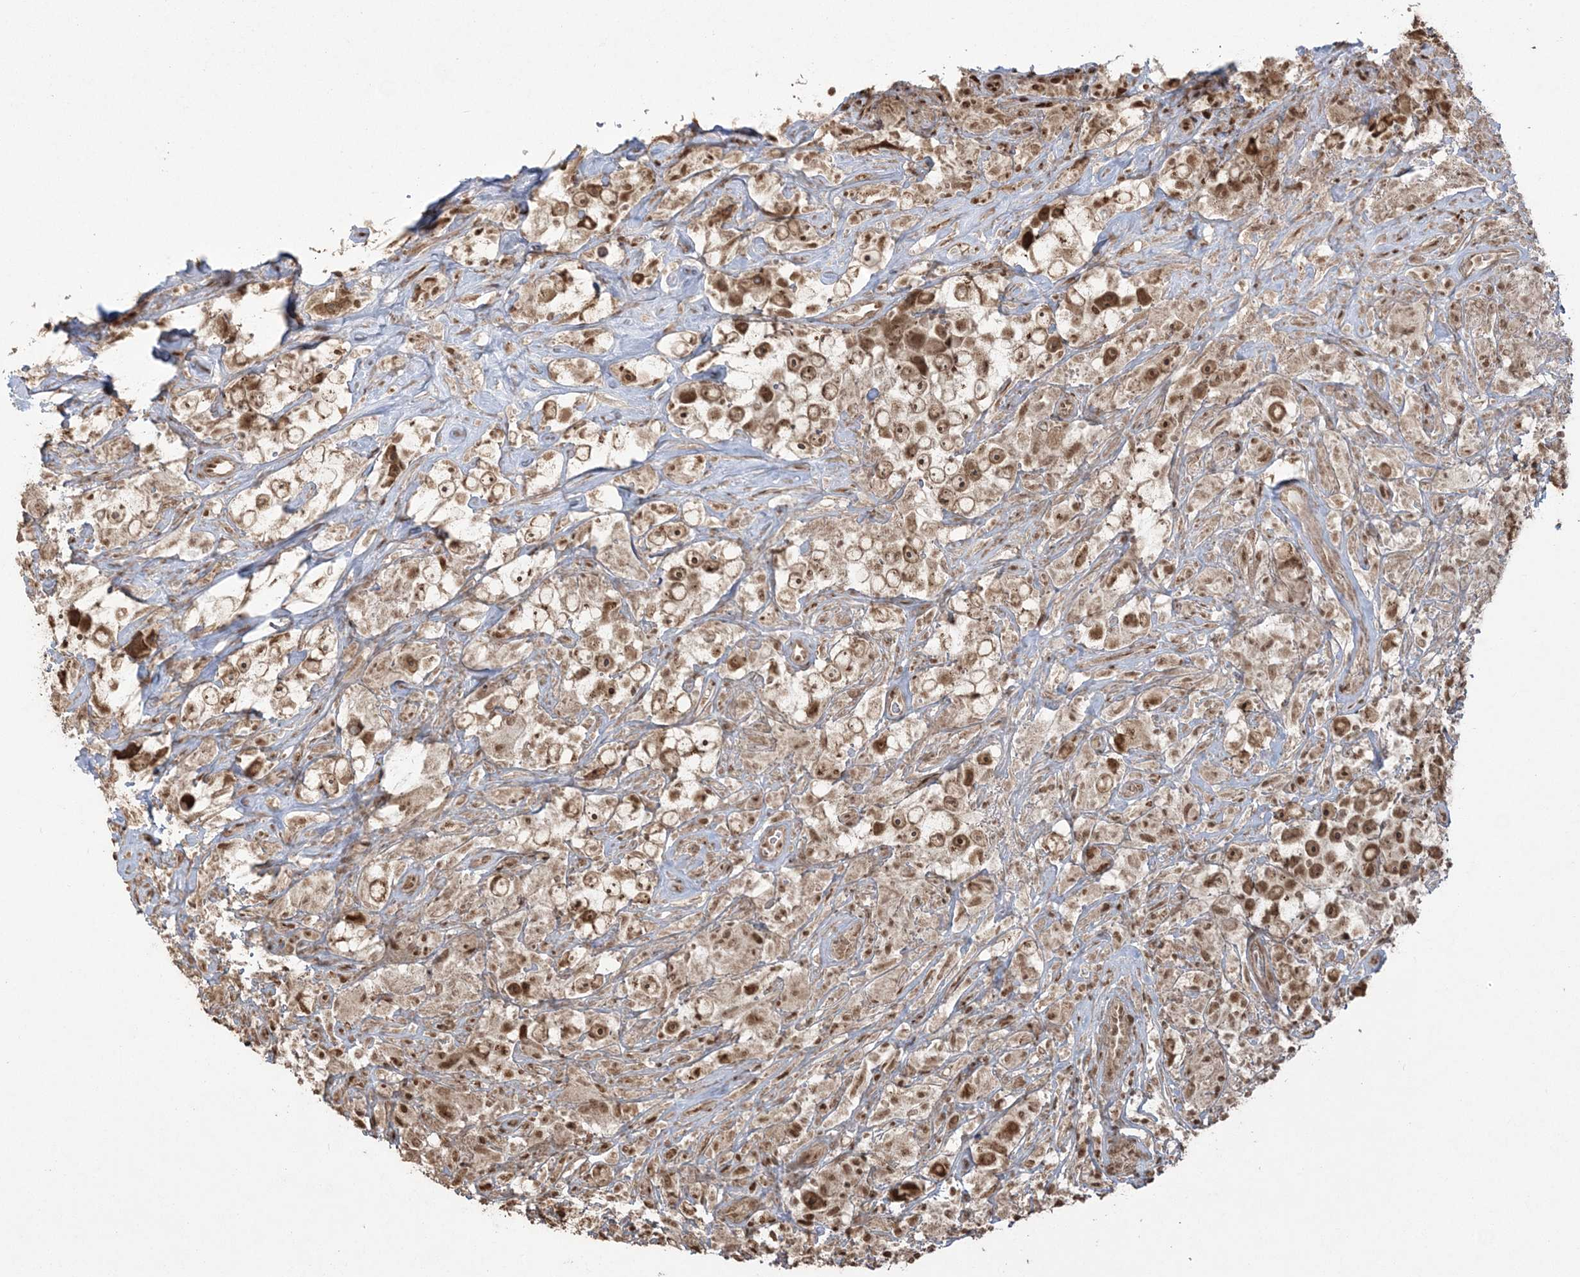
{"staining": {"intensity": "moderate", "quantity": ">75%", "location": "nuclear"}, "tissue": "testis cancer", "cell_type": "Tumor cells", "image_type": "cancer", "snomed": [{"axis": "morphology", "description": "Seminoma, NOS"}, {"axis": "topography", "description": "Testis"}], "caption": "Testis cancer tissue exhibits moderate nuclear positivity in approximately >75% of tumor cells, visualized by immunohistochemistry.", "gene": "ZNF839", "patient": {"sex": "male", "age": 49}}